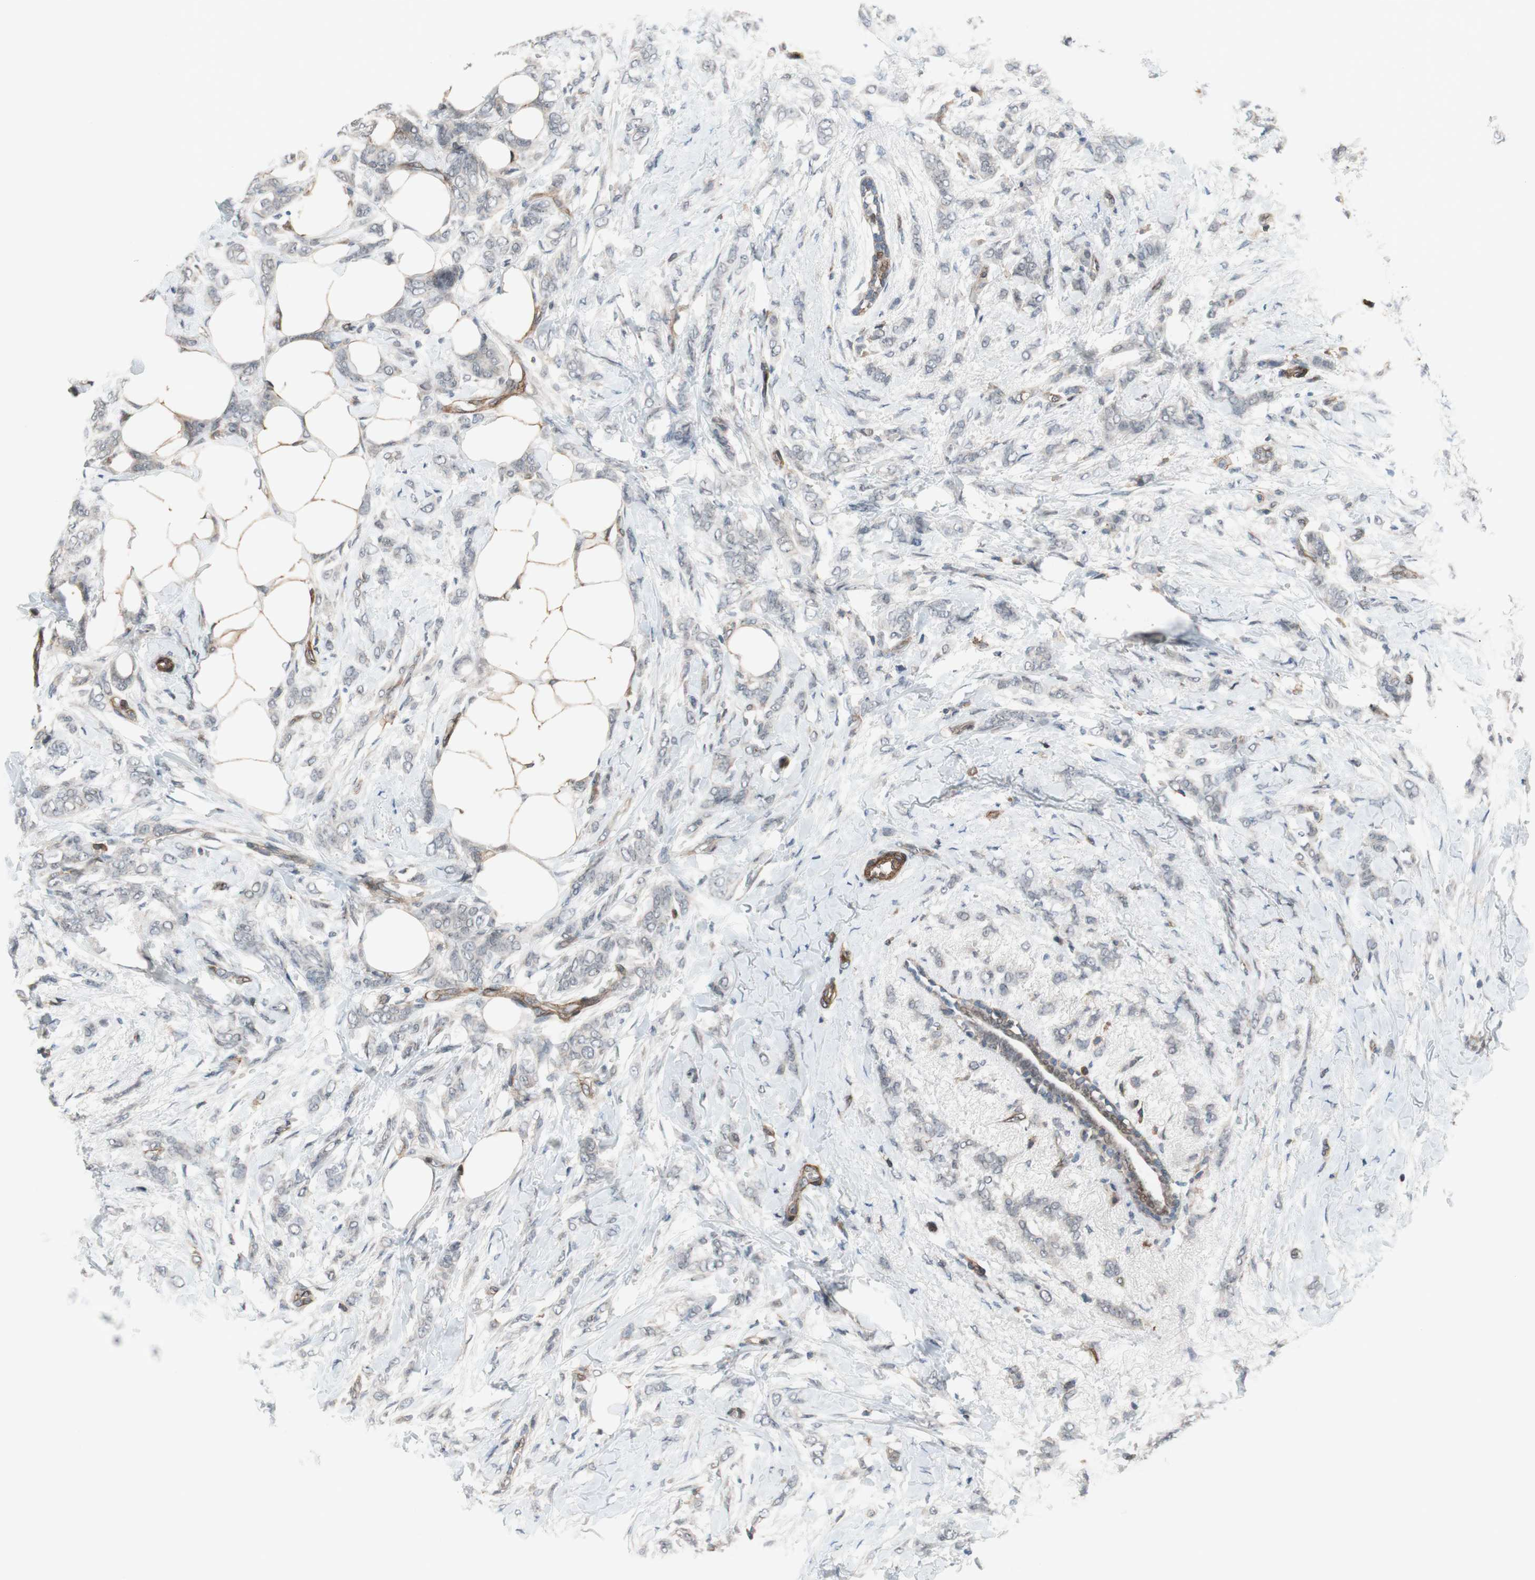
{"staining": {"intensity": "negative", "quantity": "none", "location": "none"}, "tissue": "breast cancer", "cell_type": "Tumor cells", "image_type": "cancer", "snomed": [{"axis": "morphology", "description": "Lobular carcinoma, in situ"}, {"axis": "morphology", "description": "Lobular carcinoma"}, {"axis": "topography", "description": "Breast"}], "caption": "An image of breast cancer (lobular carcinoma) stained for a protein reveals no brown staining in tumor cells.", "gene": "GRHL1", "patient": {"sex": "female", "age": 41}}